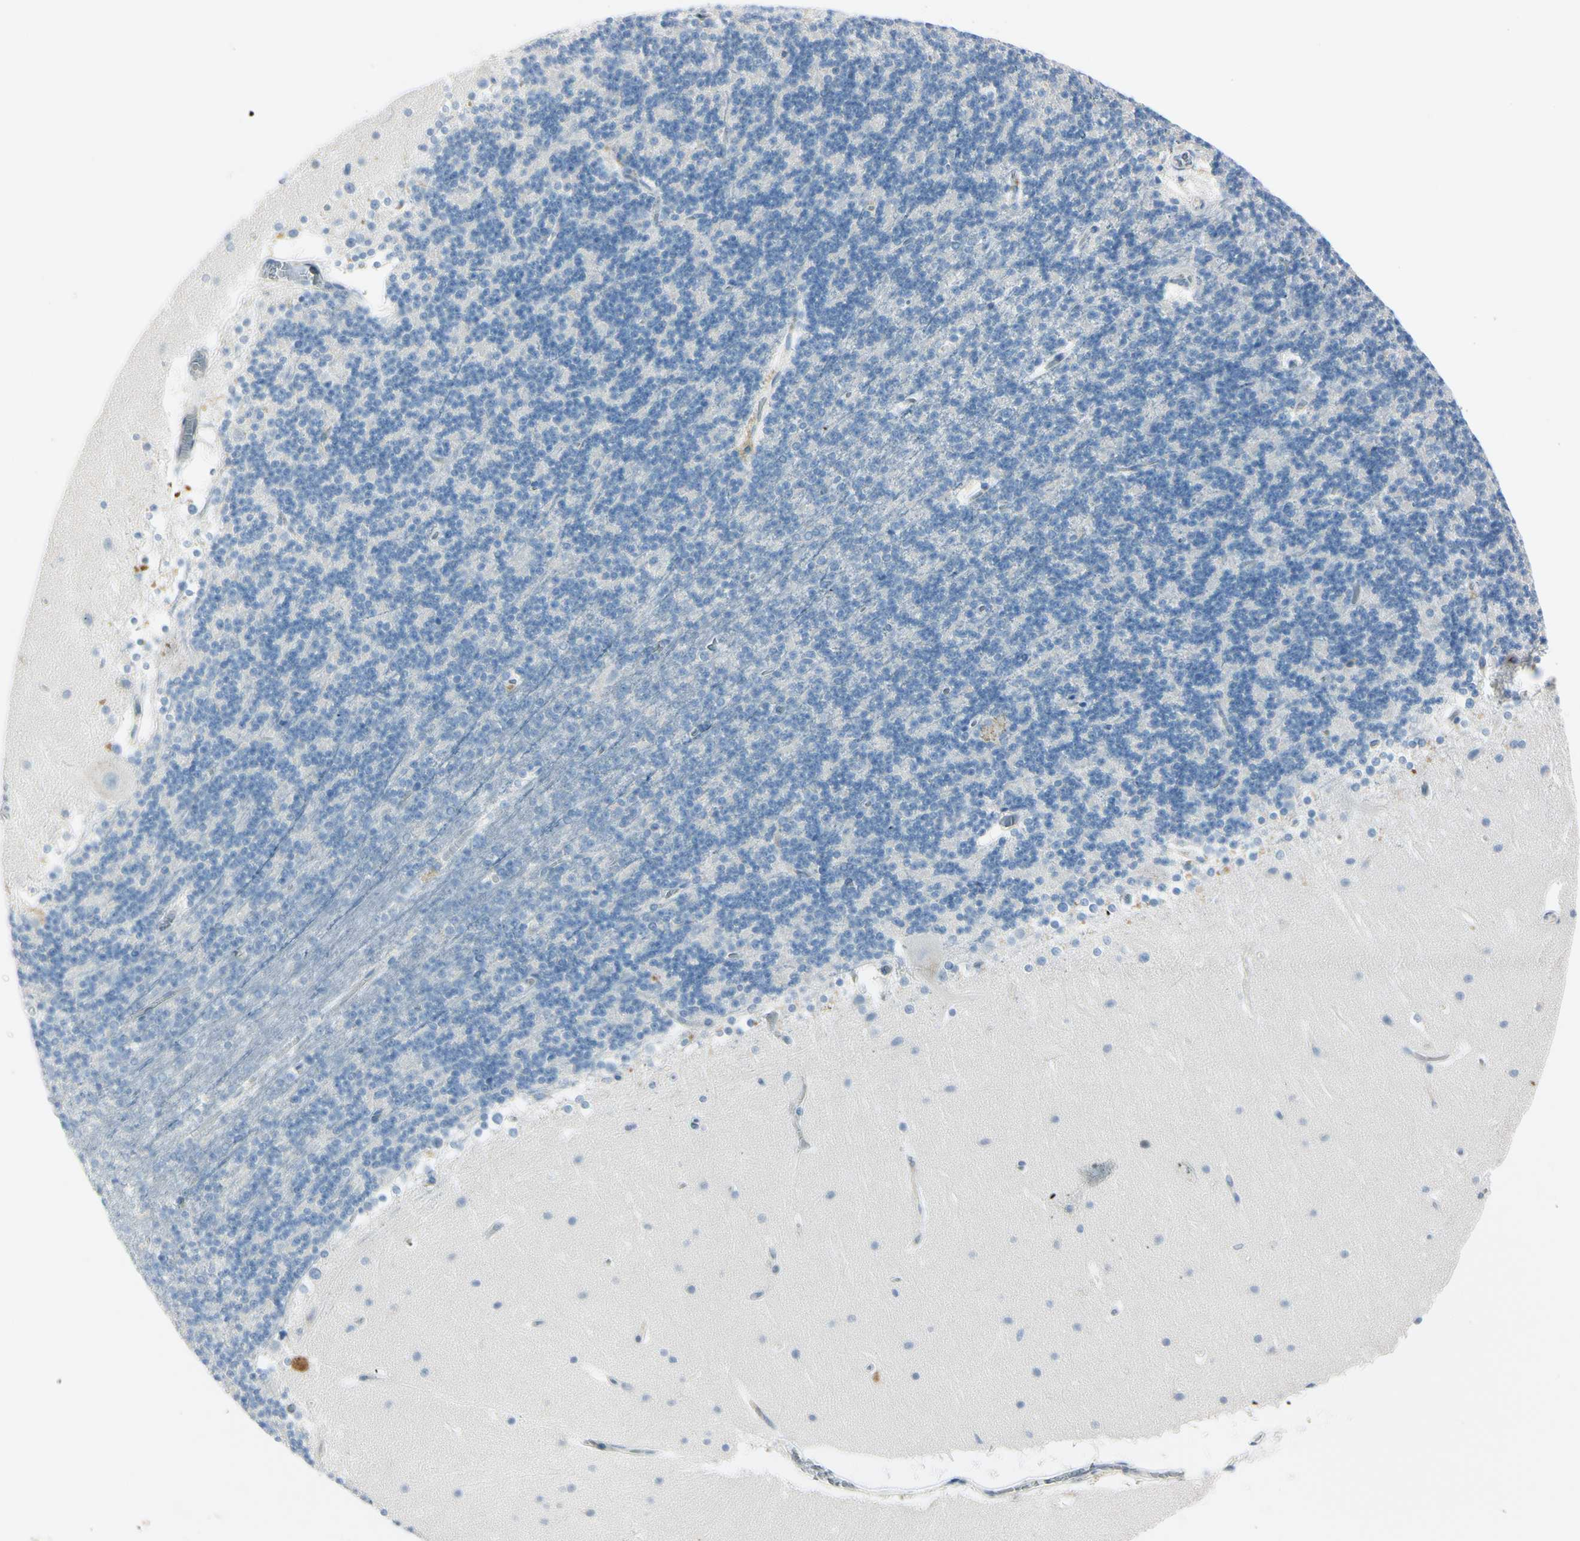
{"staining": {"intensity": "negative", "quantity": "none", "location": "none"}, "tissue": "cerebellum", "cell_type": "Cells in granular layer", "image_type": "normal", "snomed": [{"axis": "morphology", "description": "Normal tissue, NOS"}, {"axis": "topography", "description": "Cerebellum"}], "caption": "Micrograph shows no protein staining in cells in granular layer of normal cerebellum. (Immunohistochemistry (ihc), brightfield microscopy, high magnification).", "gene": "ASB9", "patient": {"sex": "female", "age": 19}}